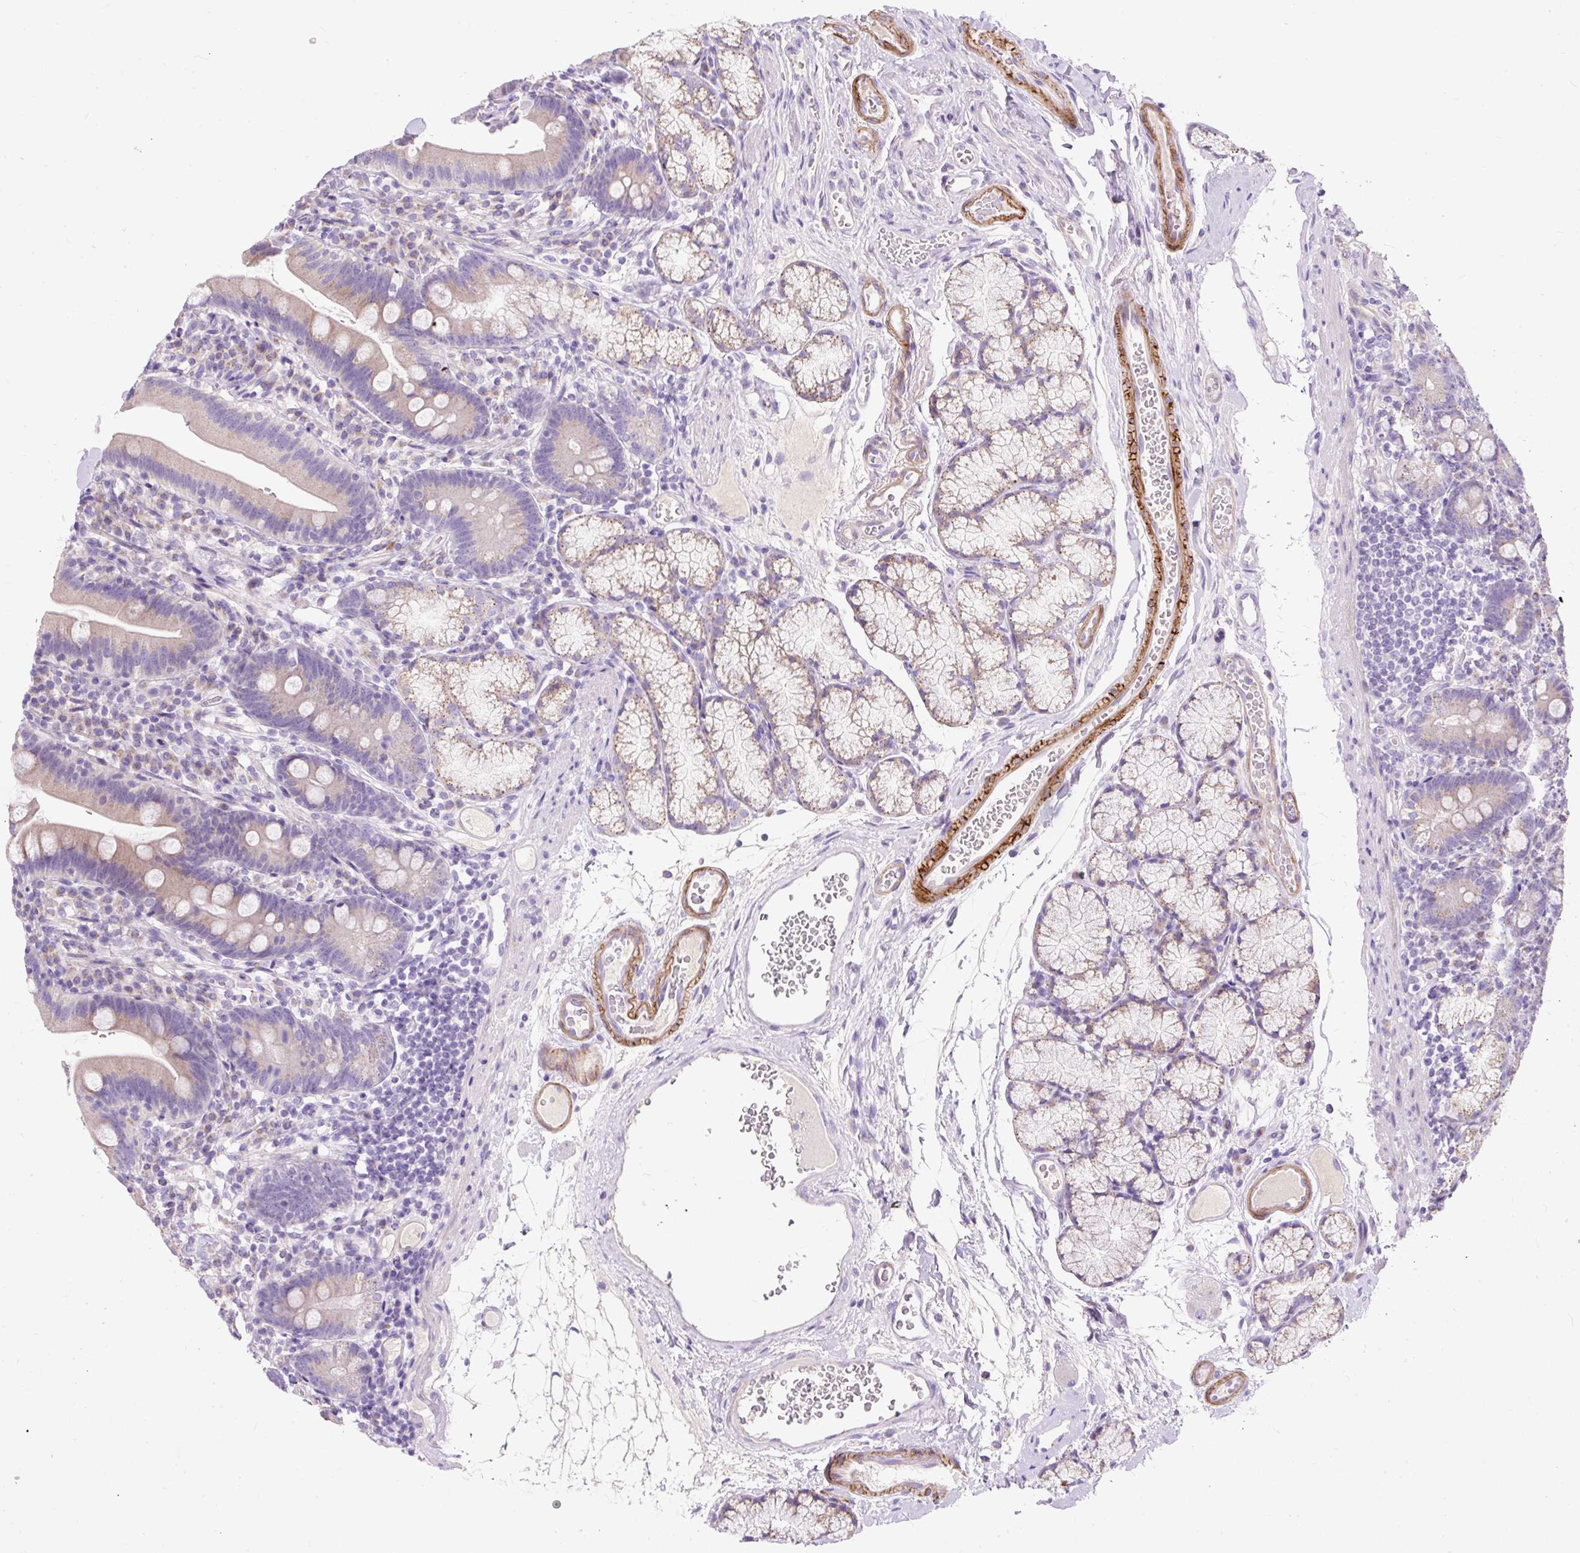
{"staining": {"intensity": "weak", "quantity": "<25%", "location": "cytoplasmic/membranous"}, "tissue": "duodenum", "cell_type": "Glandular cells", "image_type": "normal", "snomed": [{"axis": "morphology", "description": "Normal tissue, NOS"}, {"axis": "topography", "description": "Duodenum"}], "caption": "IHC of normal duodenum exhibits no staining in glandular cells.", "gene": "SUSD5", "patient": {"sex": "female", "age": 67}}